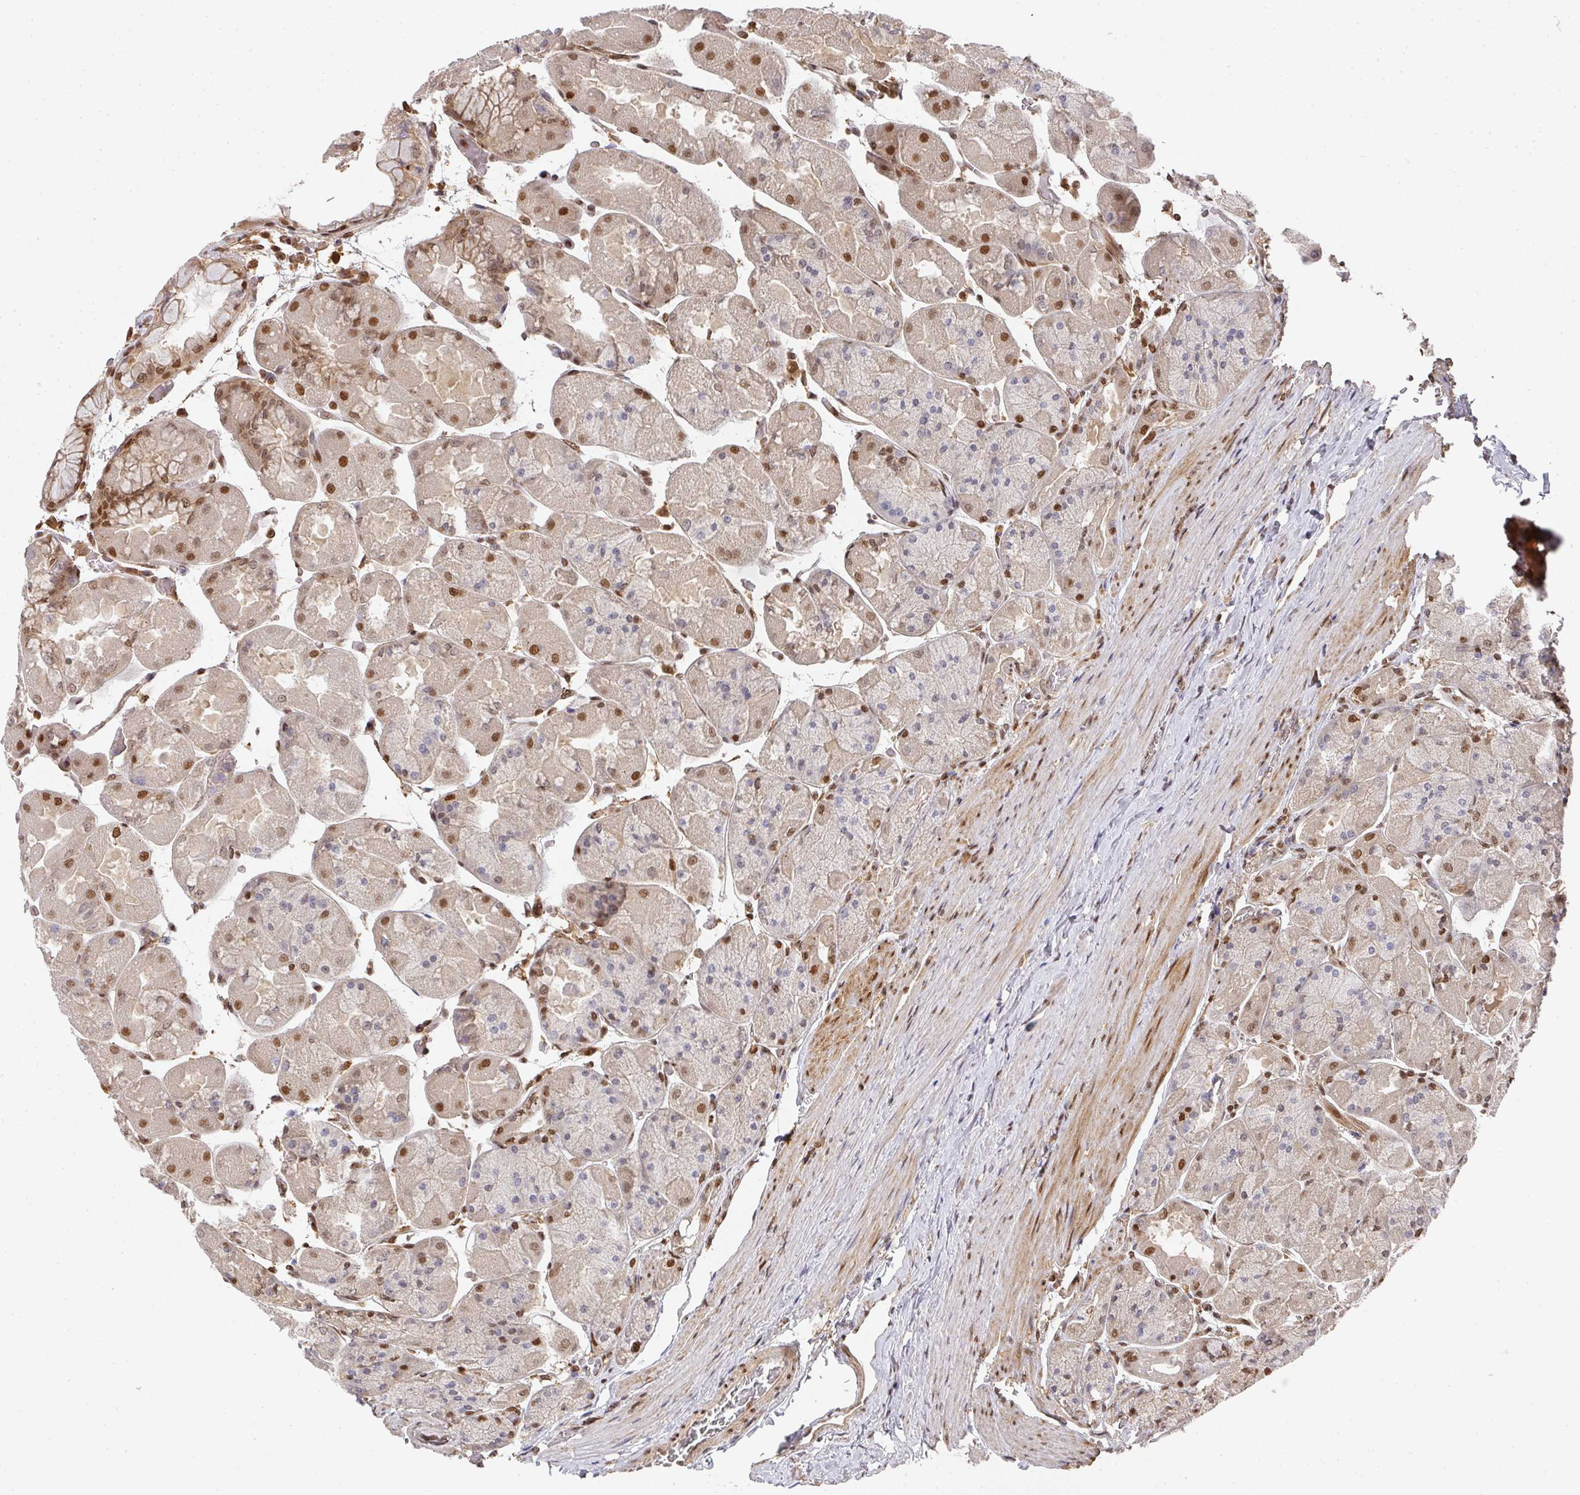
{"staining": {"intensity": "strong", "quantity": "25%-75%", "location": "nuclear"}, "tissue": "stomach", "cell_type": "Glandular cells", "image_type": "normal", "snomed": [{"axis": "morphology", "description": "Normal tissue, NOS"}, {"axis": "topography", "description": "Stomach"}], "caption": "Normal stomach exhibits strong nuclear positivity in about 25%-75% of glandular cells, visualized by immunohistochemistry.", "gene": "DIDO1", "patient": {"sex": "female", "age": 61}}